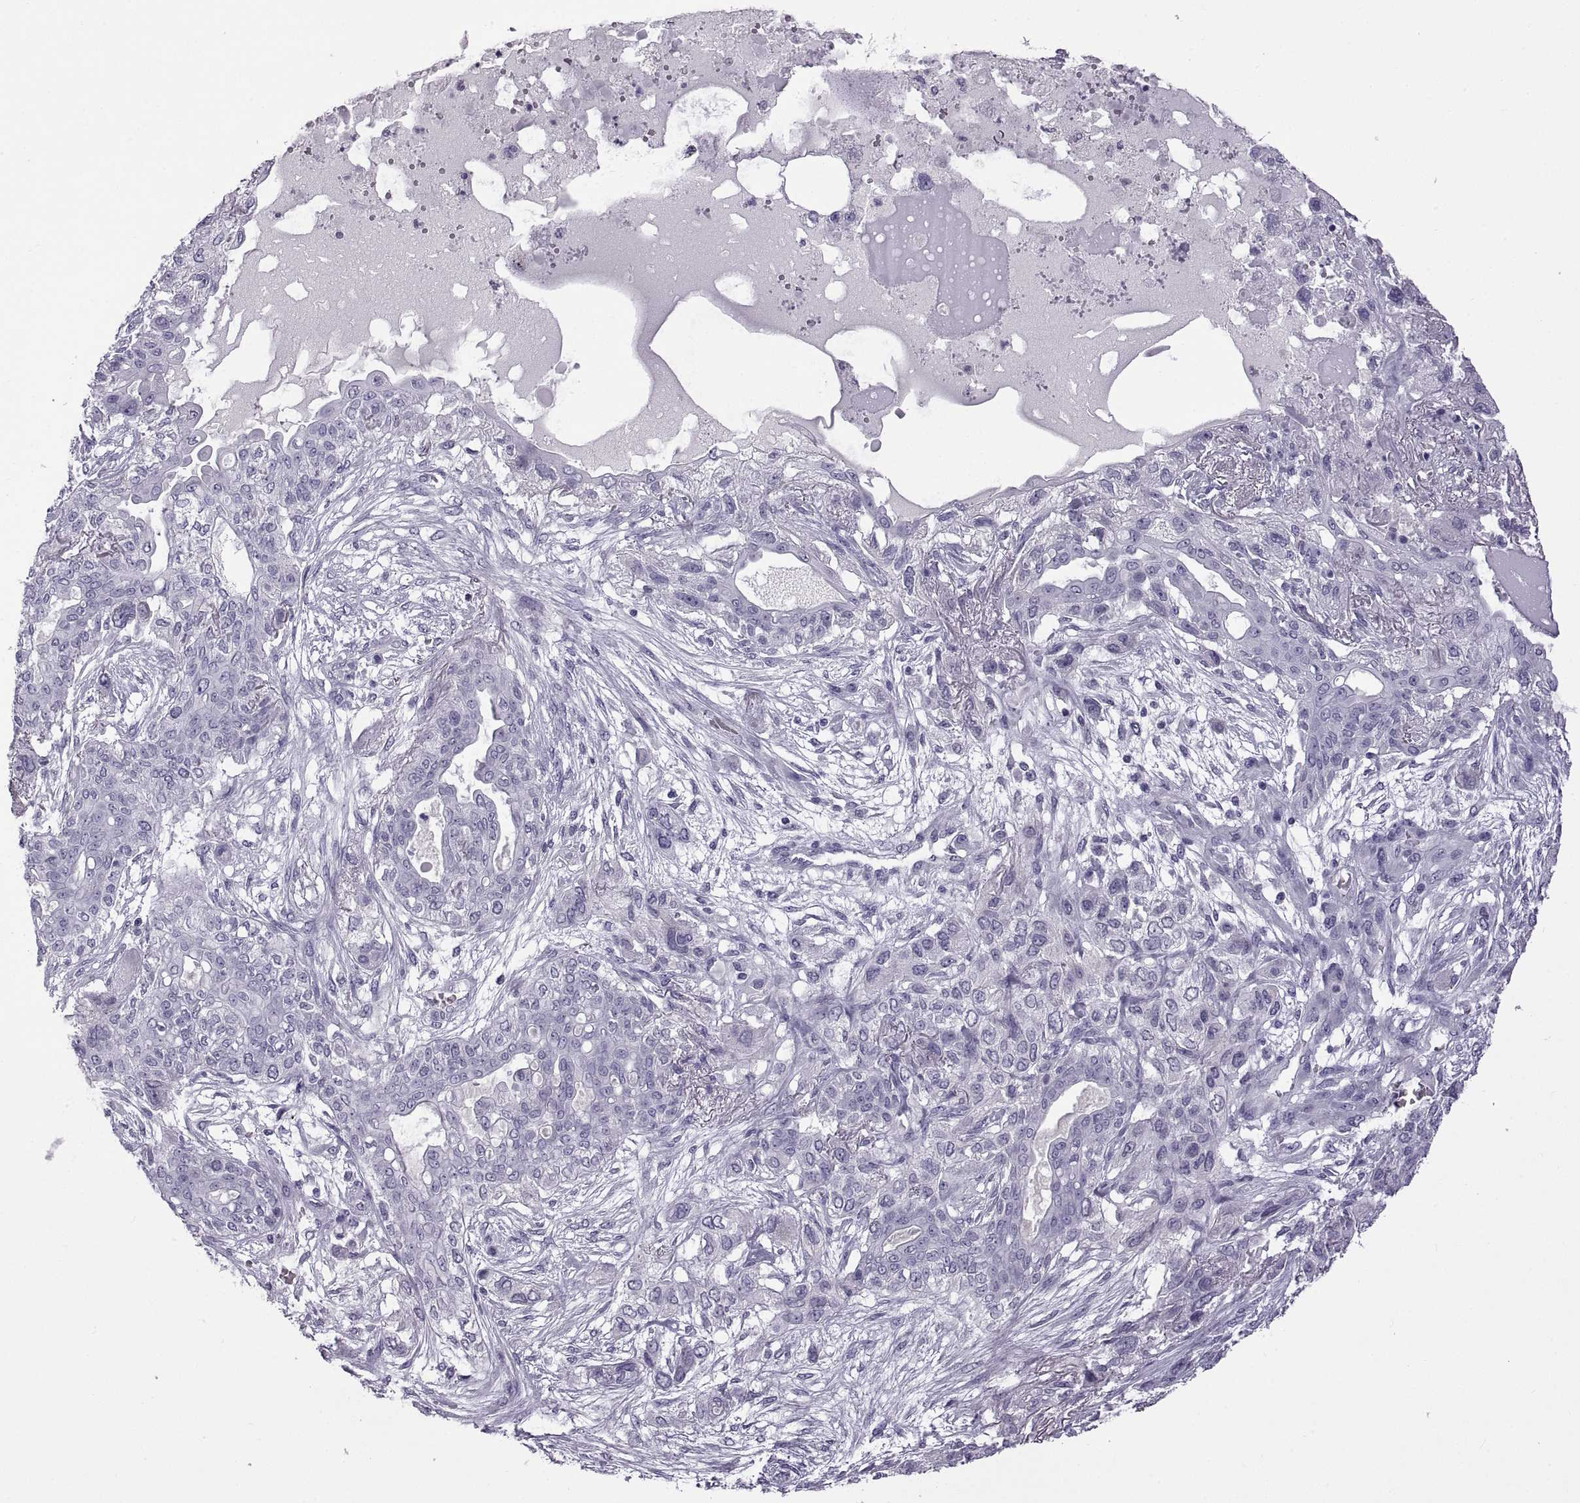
{"staining": {"intensity": "negative", "quantity": "none", "location": "none"}, "tissue": "lung cancer", "cell_type": "Tumor cells", "image_type": "cancer", "snomed": [{"axis": "morphology", "description": "Squamous cell carcinoma, NOS"}, {"axis": "topography", "description": "Lung"}], "caption": "Immunohistochemical staining of human lung cancer displays no significant staining in tumor cells. Nuclei are stained in blue.", "gene": "RDM1", "patient": {"sex": "female", "age": 70}}